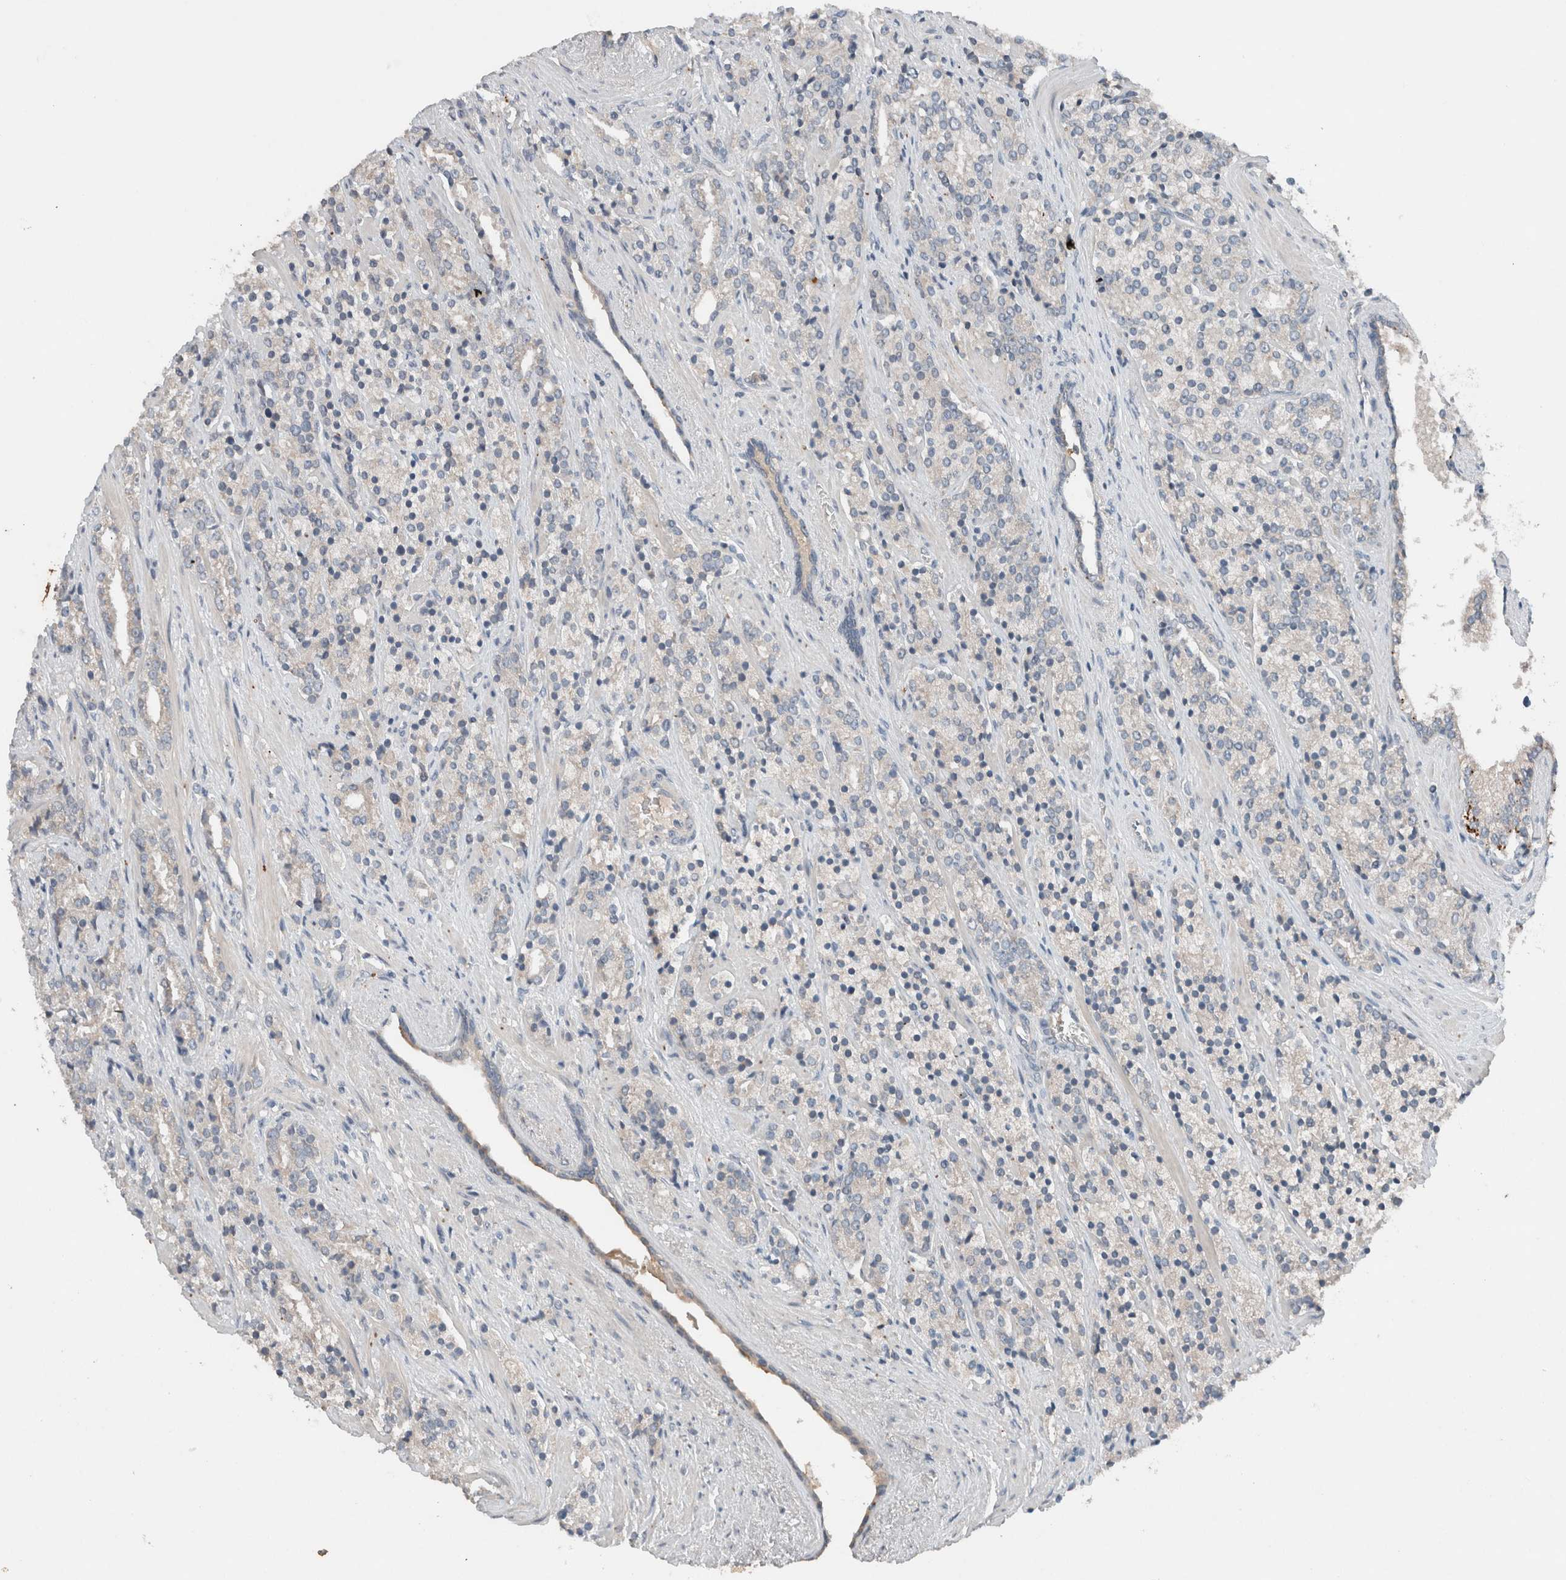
{"staining": {"intensity": "negative", "quantity": "none", "location": "none"}, "tissue": "prostate cancer", "cell_type": "Tumor cells", "image_type": "cancer", "snomed": [{"axis": "morphology", "description": "Adenocarcinoma, High grade"}, {"axis": "topography", "description": "Prostate"}], "caption": "This image is of adenocarcinoma (high-grade) (prostate) stained with immunohistochemistry (IHC) to label a protein in brown with the nuclei are counter-stained blue. There is no expression in tumor cells.", "gene": "UGCG", "patient": {"sex": "male", "age": 71}}